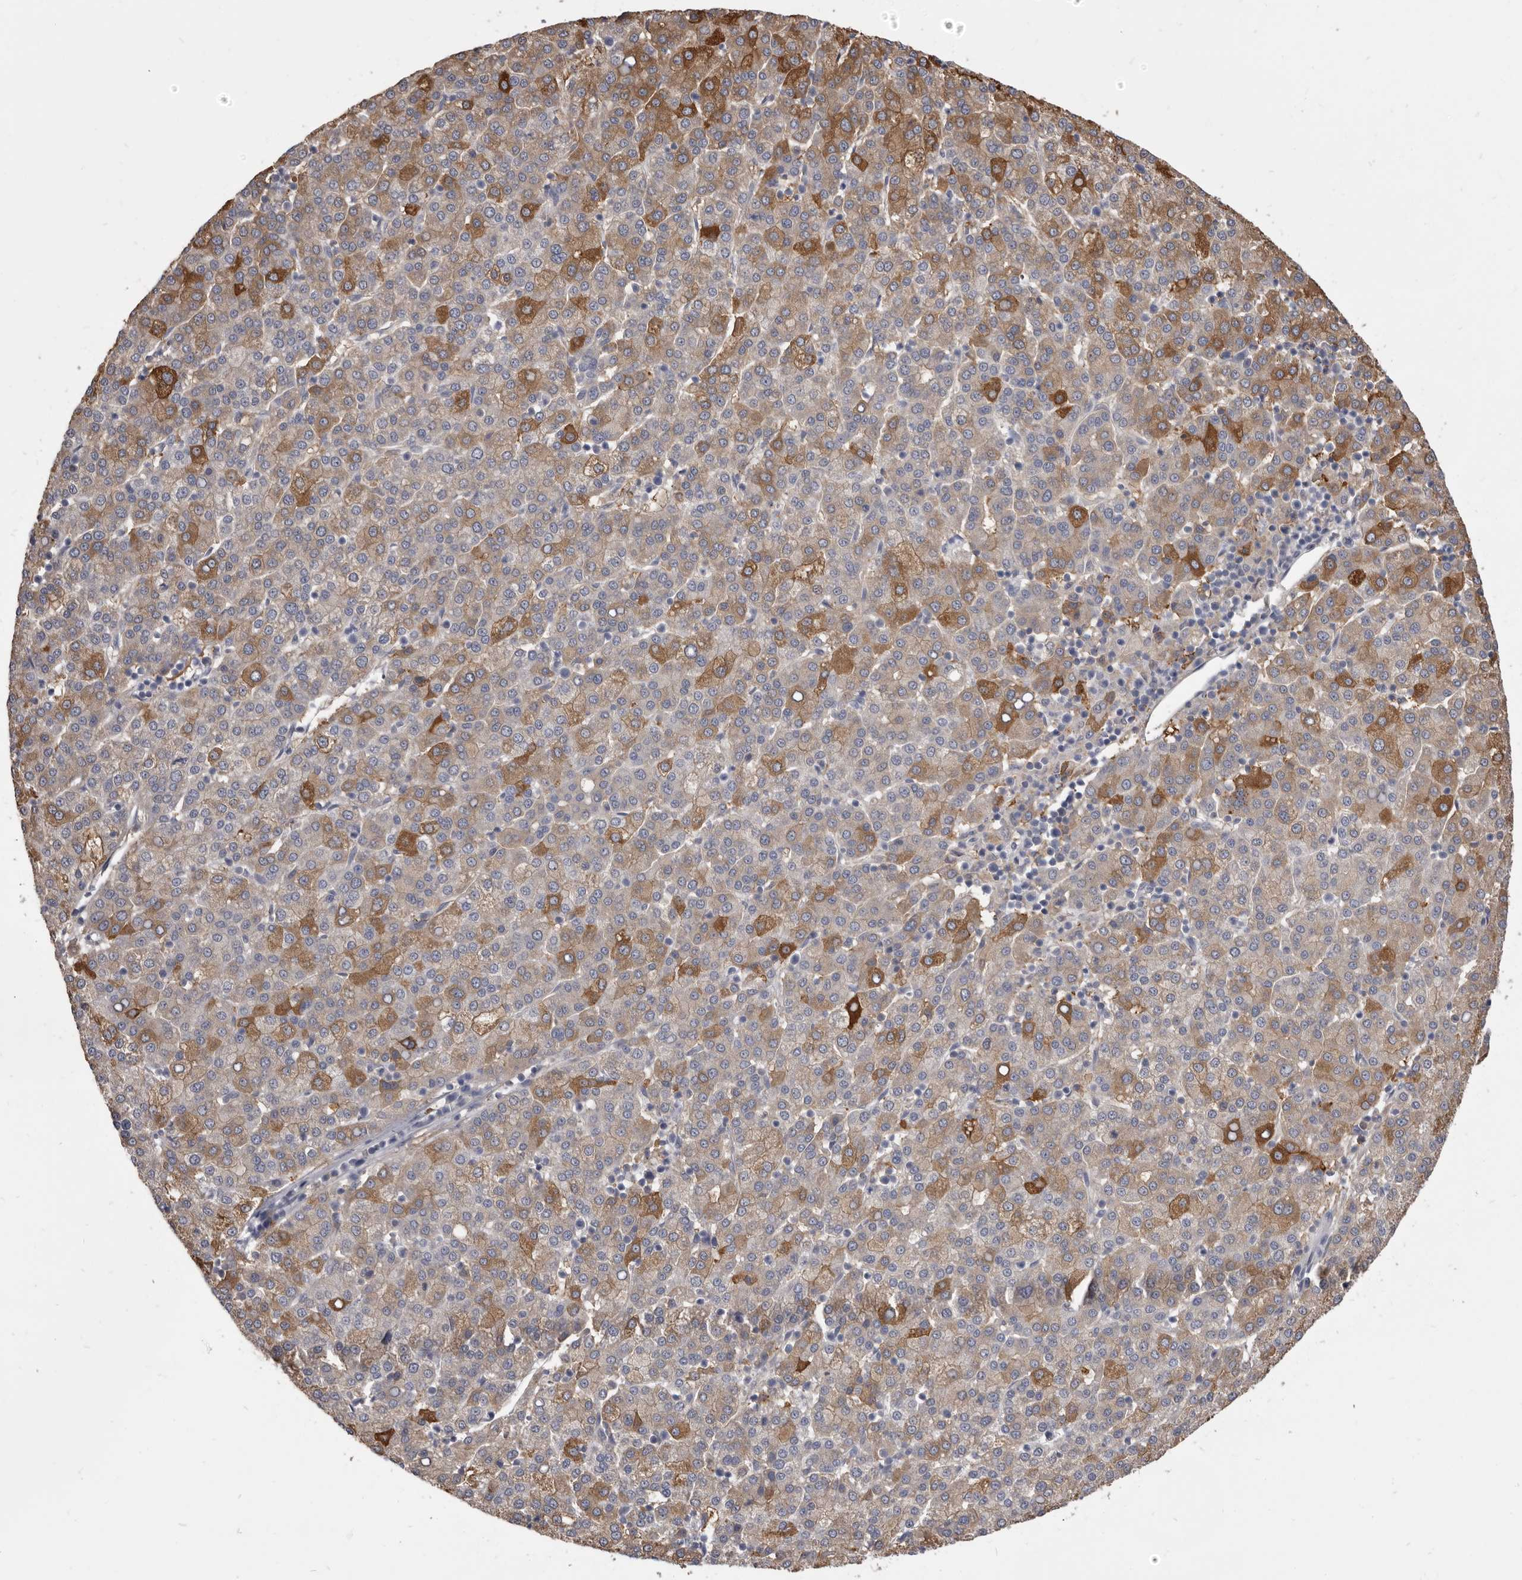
{"staining": {"intensity": "moderate", "quantity": "25%-75%", "location": "cytoplasmic/membranous"}, "tissue": "liver cancer", "cell_type": "Tumor cells", "image_type": "cancer", "snomed": [{"axis": "morphology", "description": "Carcinoma, Hepatocellular, NOS"}, {"axis": "topography", "description": "Liver"}], "caption": "Moderate cytoplasmic/membranous positivity is appreciated in approximately 25%-75% of tumor cells in hepatocellular carcinoma (liver). The staining was performed using DAB (3,3'-diaminobenzidine), with brown indicating positive protein expression. Nuclei are stained blue with hematoxylin.", "gene": "VPS45", "patient": {"sex": "female", "age": 58}}